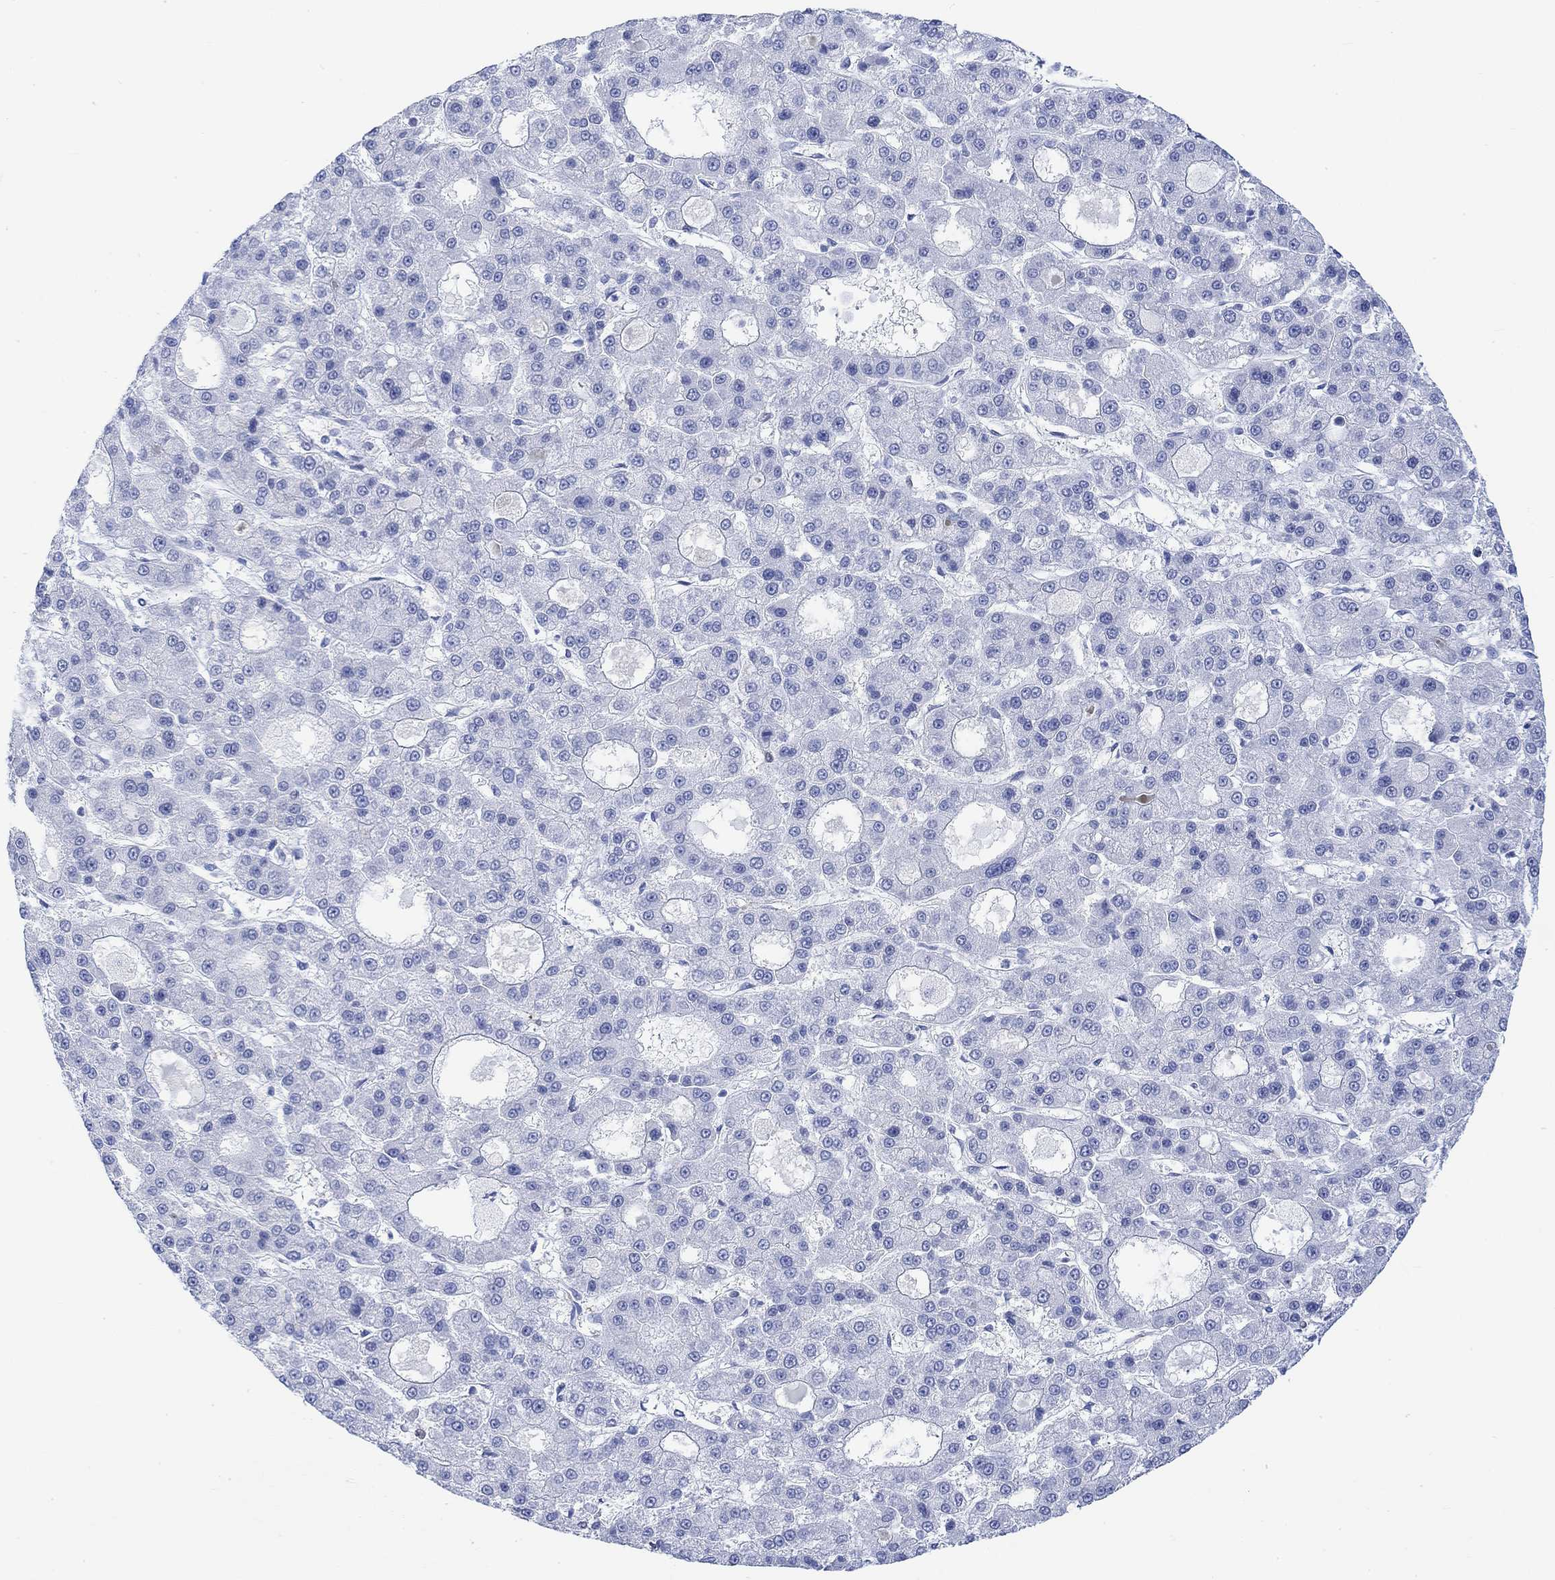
{"staining": {"intensity": "negative", "quantity": "none", "location": "none"}, "tissue": "liver cancer", "cell_type": "Tumor cells", "image_type": "cancer", "snomed": [{"axis": "morphology", "description": "Carcinoma, Hepatocellular, NOS"}, {"axis": "topography", "description": "Liver"}], "caption": "DAB (3,3'-diaminobenzidine) immunohistochemical staining of hepatocellular carcinoma (liver) reveals no significant positivity in tumor cells.", "gene": "TPPP3", "patient": {"sex": "male", "age": 70}}